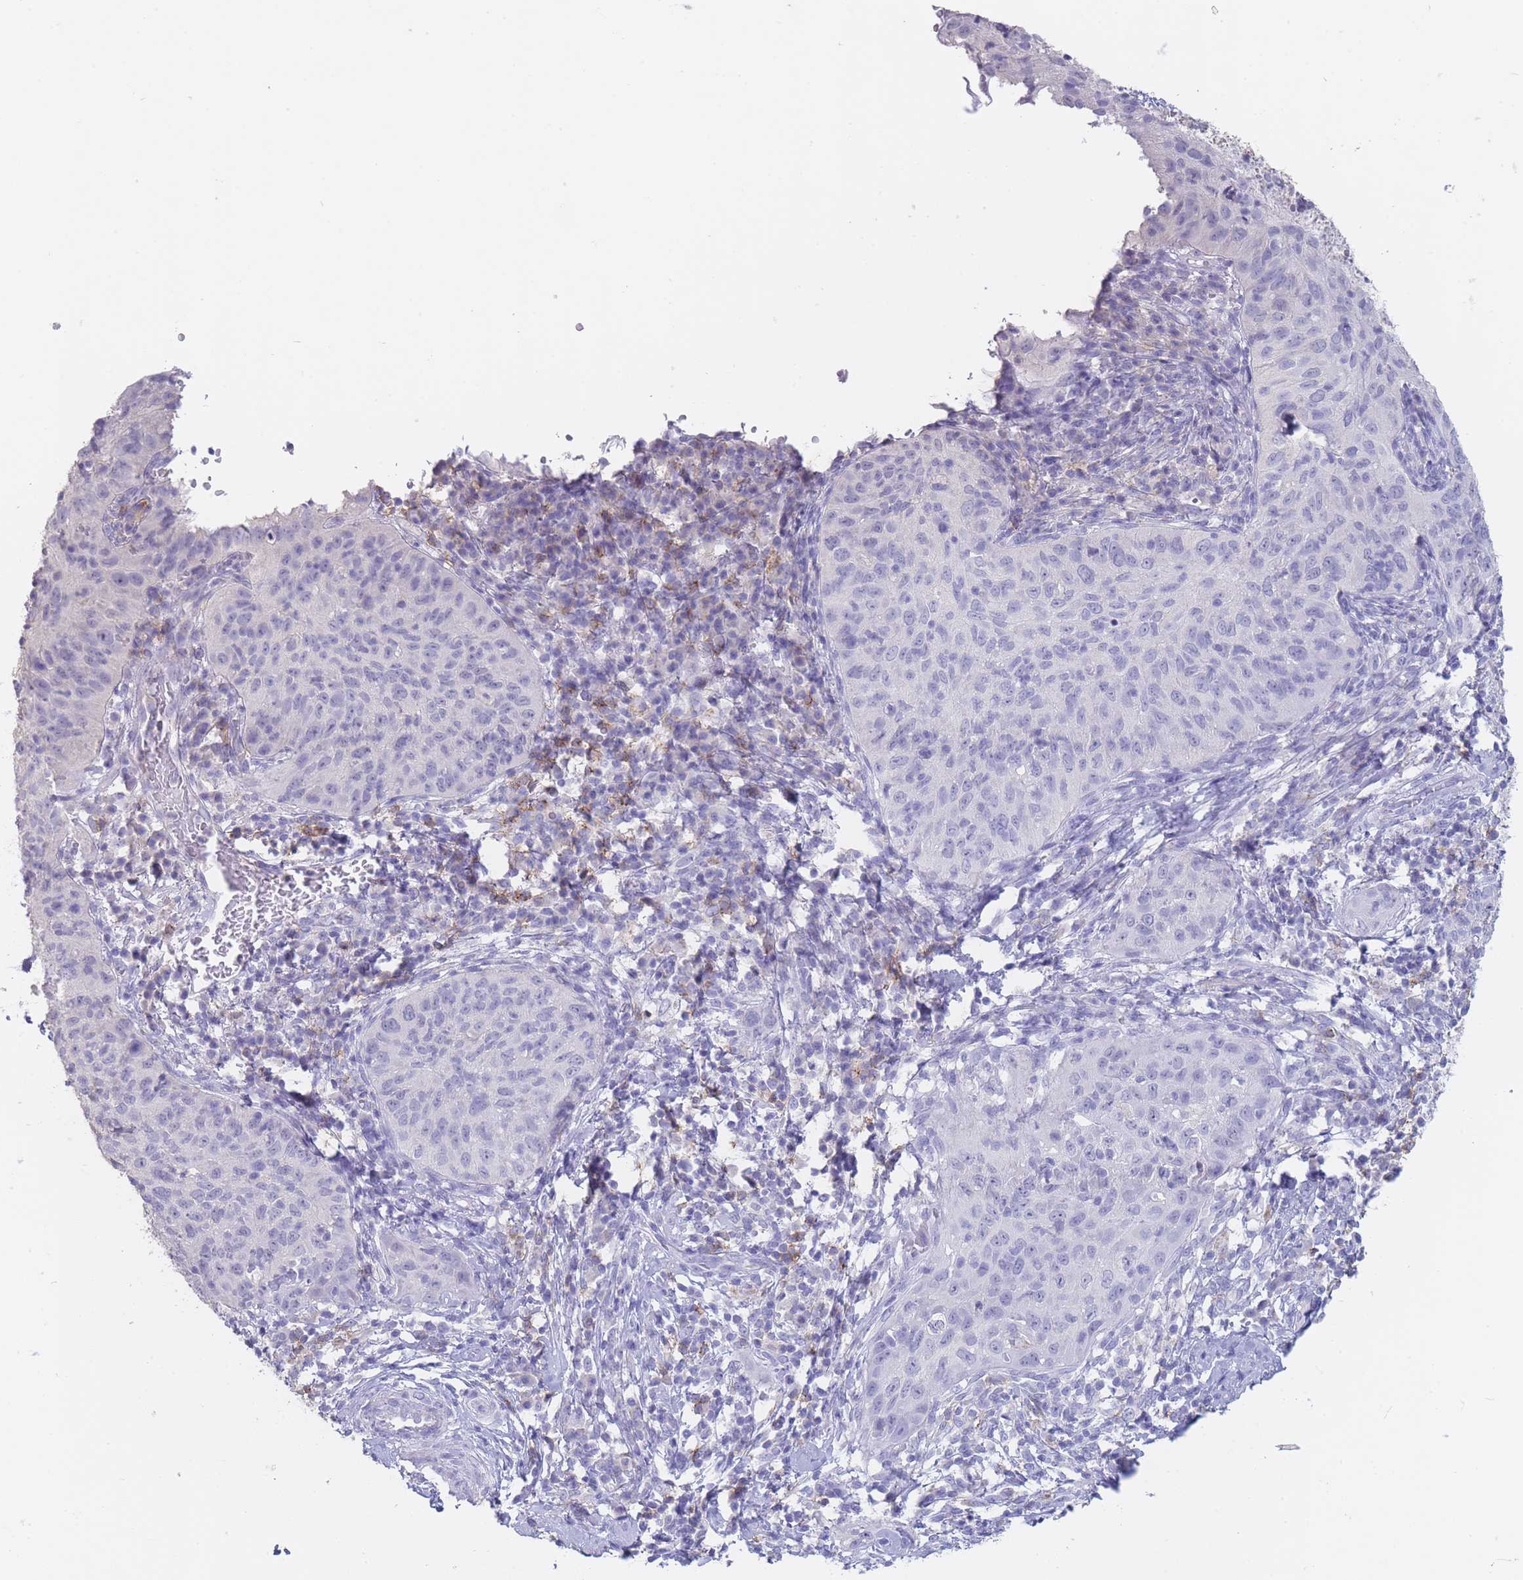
{"staining": {"intensity": "negative", "quantity": "none", "location": "none"}, "tissue": "cervical cancer", "cell_type": "Tumor cells", "image_type": "cancer", "snomed": [{"axis": "morphology", "description": "Squamous cell carcinoma, NOS"}, {"axis": "topography", "description": "Cervix"}], "caption": "Squamous cell carcinoma (cervical) was stained to show a protein in brown. There is no significant expression in tumor cells.", "gene": "CD37", "patient": {"sex": "female", "age": 30}}